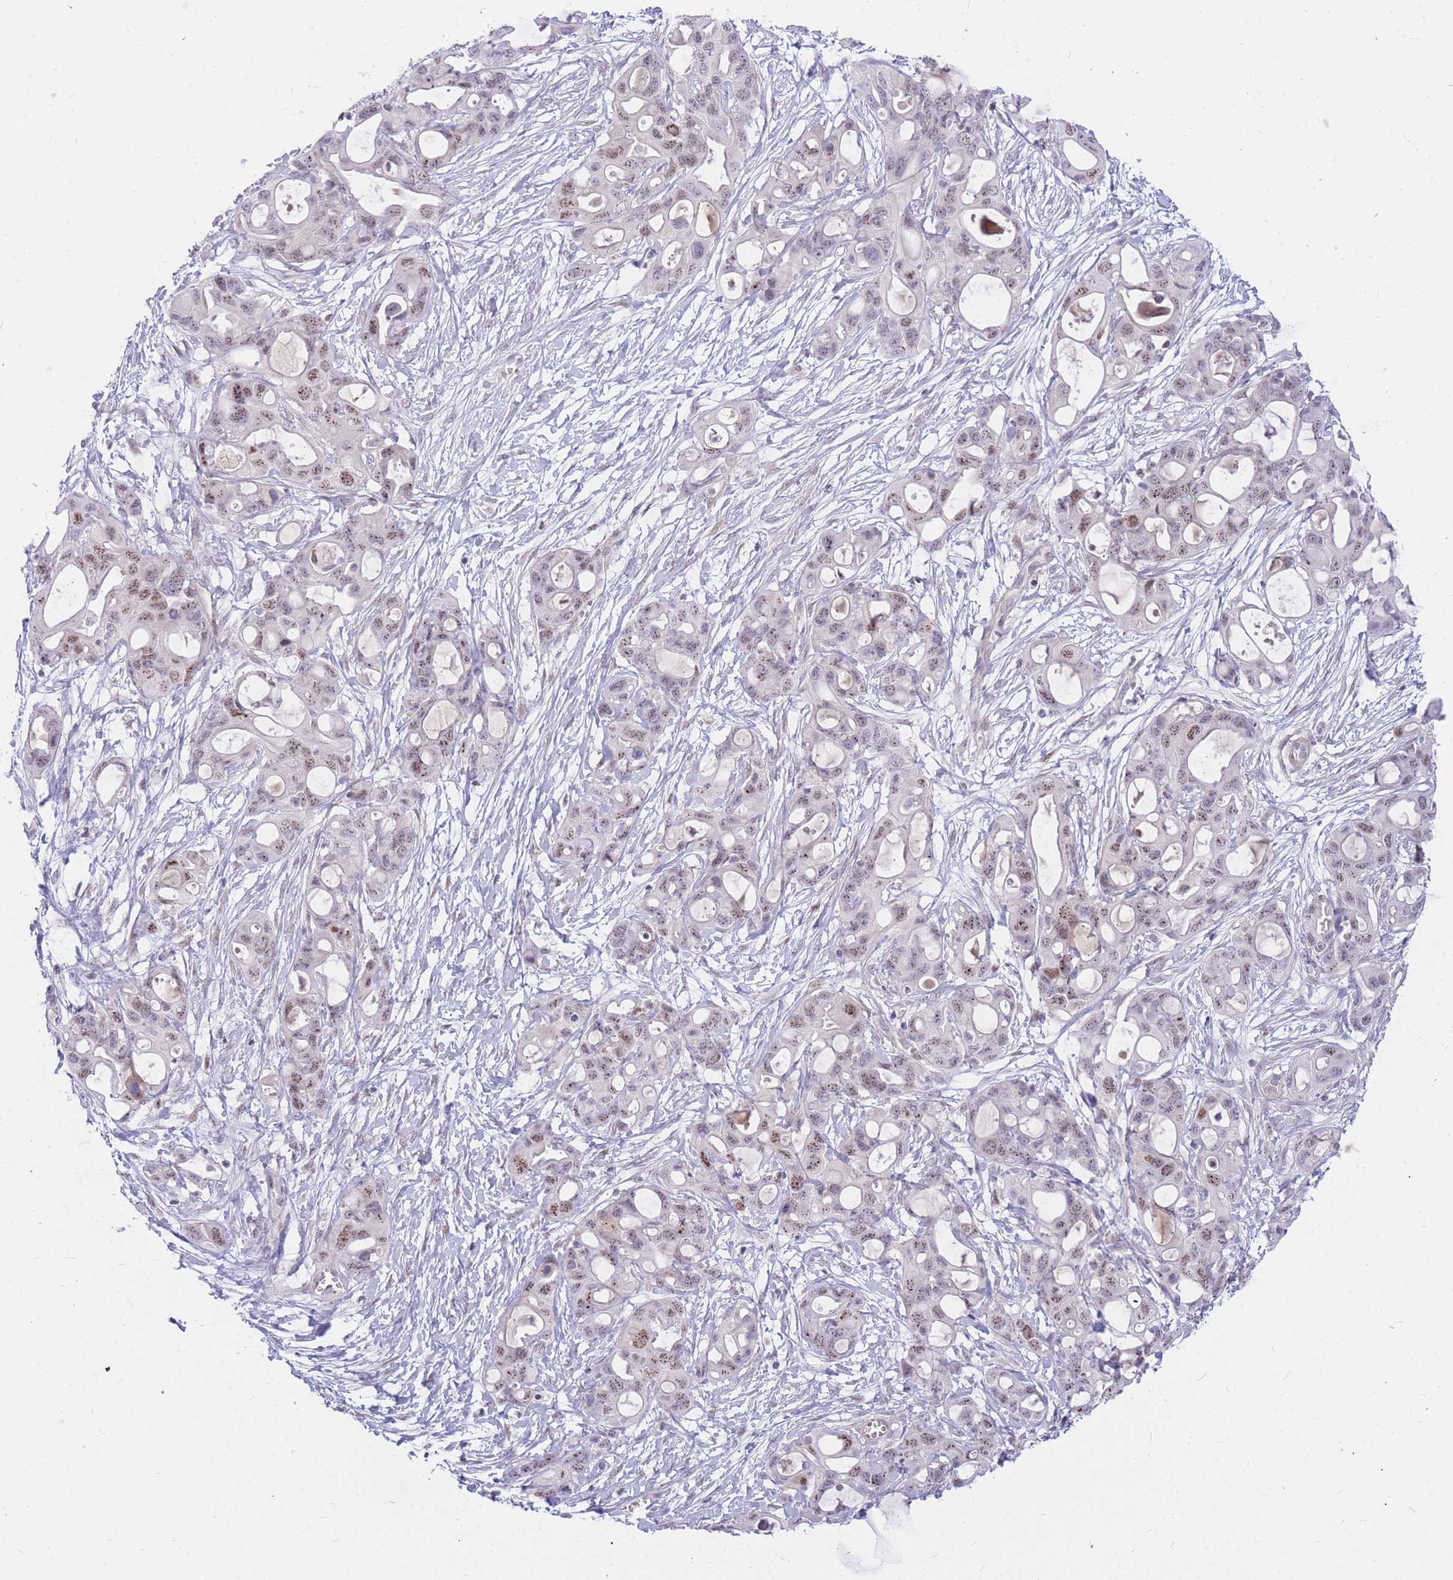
{"staining": {"intensity": "moderate", "quantity": "25%-75%", "location": "nuclear"}, "tissue": "ovarian cancer", "cell_type": "Tumor cells", "image_type": "cancer", "snomed": [{"axis": "morphology", "description": "Cystadenocarcinoma, mucinous, NOS"}, {"axis": "topography", "description": "Ovary"}], "caption": "DAB immunohistochemical staining of human ovarian cancer reveals moderate nuclear protein staining in approximately 25%-75% of tumor cells.", "gene": "TLE2", "patient": {"sex": "female", "age": 70}}